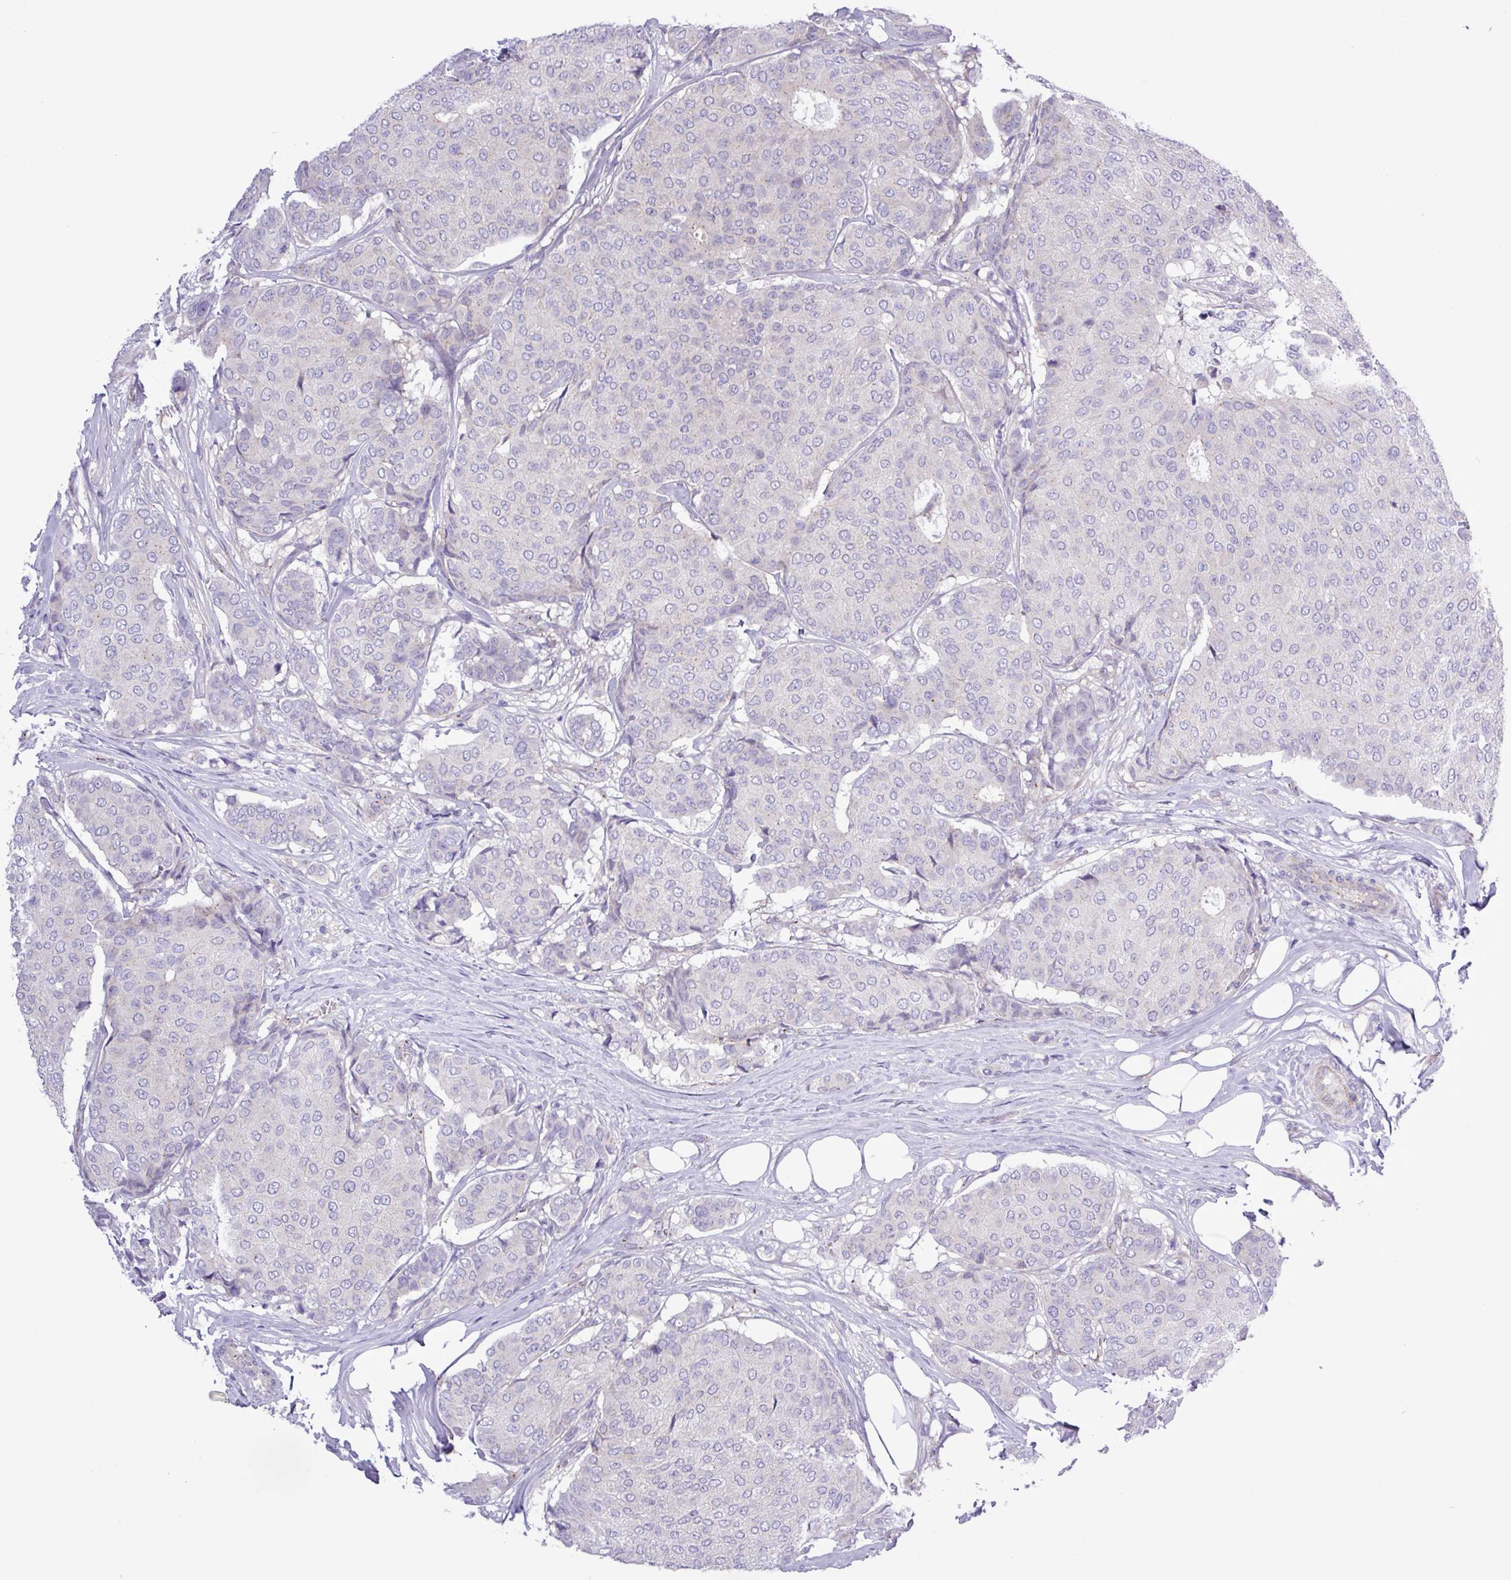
{"staining": {"intensity": "negative", "quantity": "none", "location": "none"}, "tissue": "breast cancer", "cell_type": "Tumor cells", "image_type": "cancer", "snomed": [{"axis": "morphology", "description": "Duct carcinoma"}, {"axis": "topography", "description": "Breast"}], "caption": "Protein analysis of breast intraductal carcinoma displays no significant staining in tumor cells.", "gene": "SPINK8", "patient": {"sex": "female", "age": 75}}